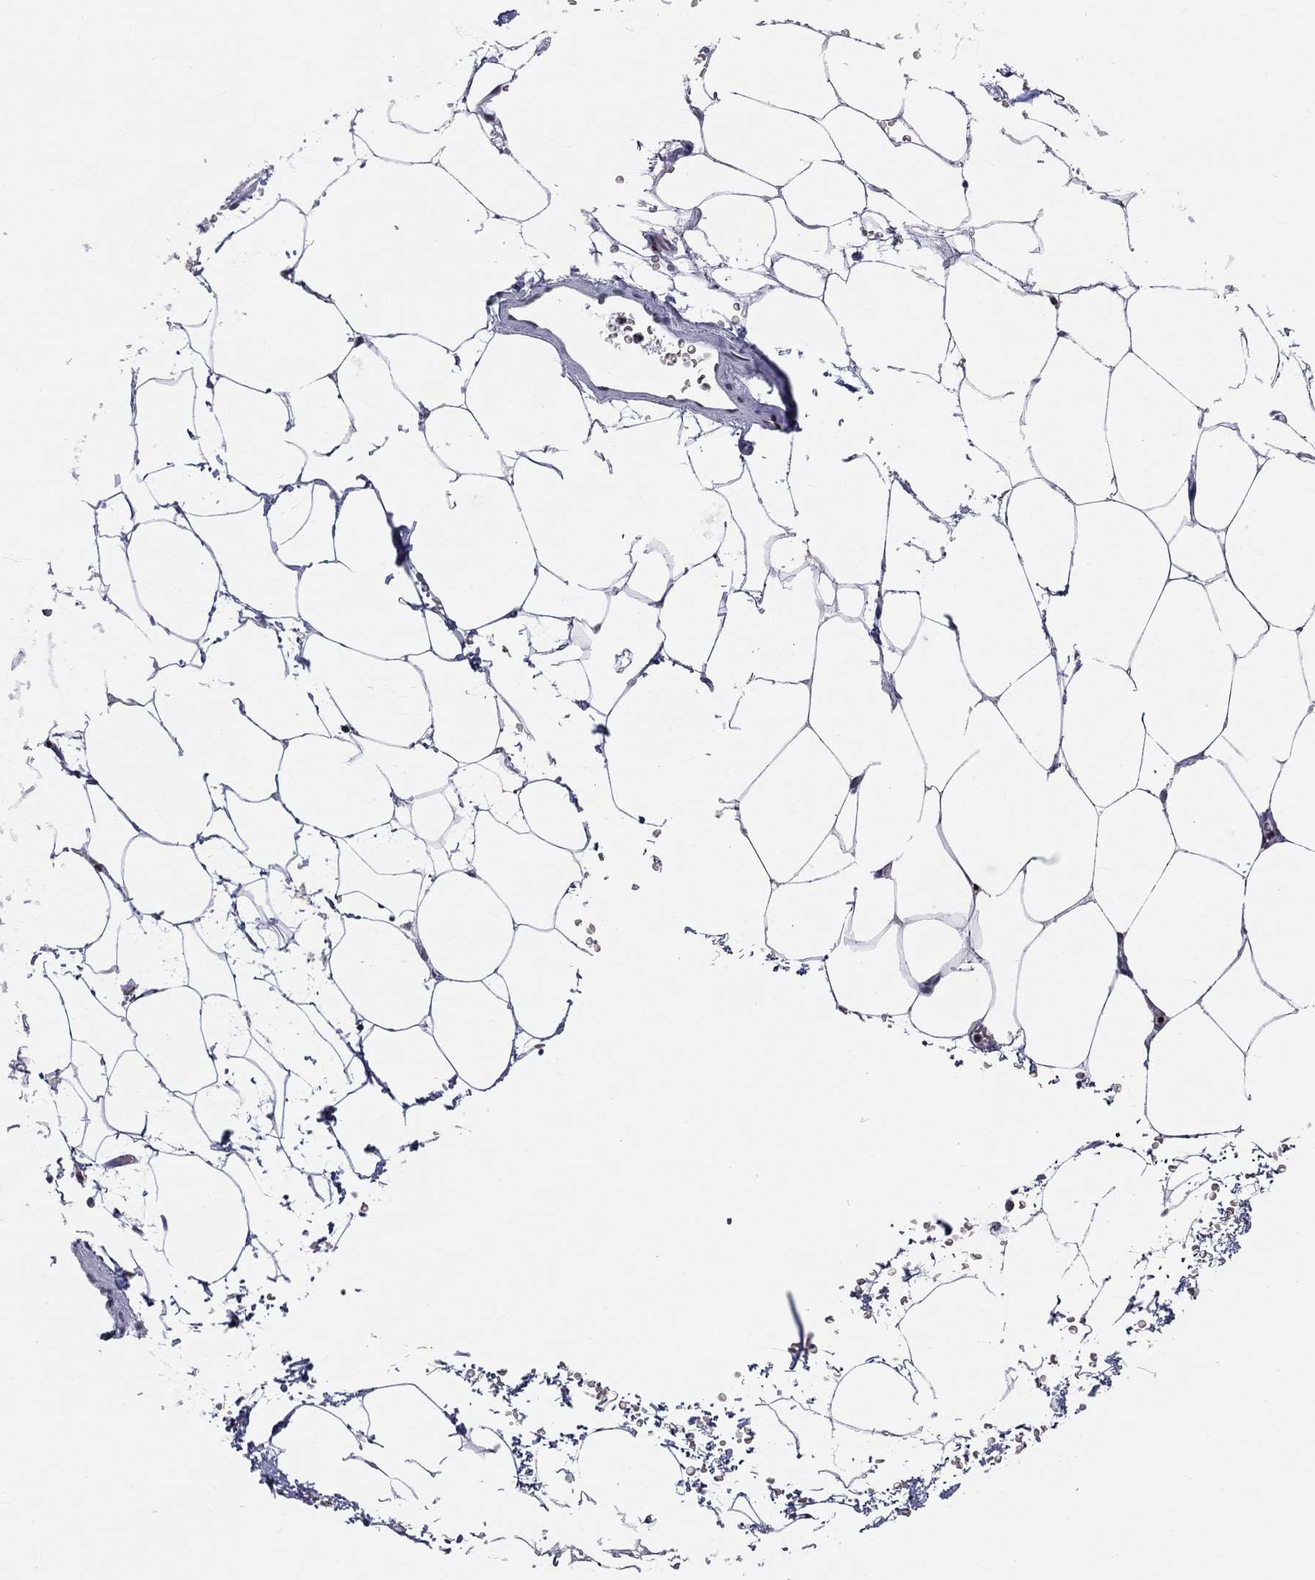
{"staining": {"intensity": "negative", "quantity": "none", "location": "none"}, "tissue": "adipose tissue", "cell_type": "Adipocytes", "image_type": "normal", "snomed": [{"axis": "morphology", "description": "Normal tissue, NOS"}, {"axis": "topography", "description": "Soft tissue"}, {"axis": "topography", "description": "Adipose tissue"}, {"axis": "topography", "description": "Vascular tissue"}, {"axis": "topography", "description": "Peripheral nerve tissue"}], "caption": "Adipose tissue stained for a protein using immunohistochemistry (IHC) demonstrates no positivity adipocytes.", "gene": "H2AX", "patient": {"sex": "male", "age": 68}}